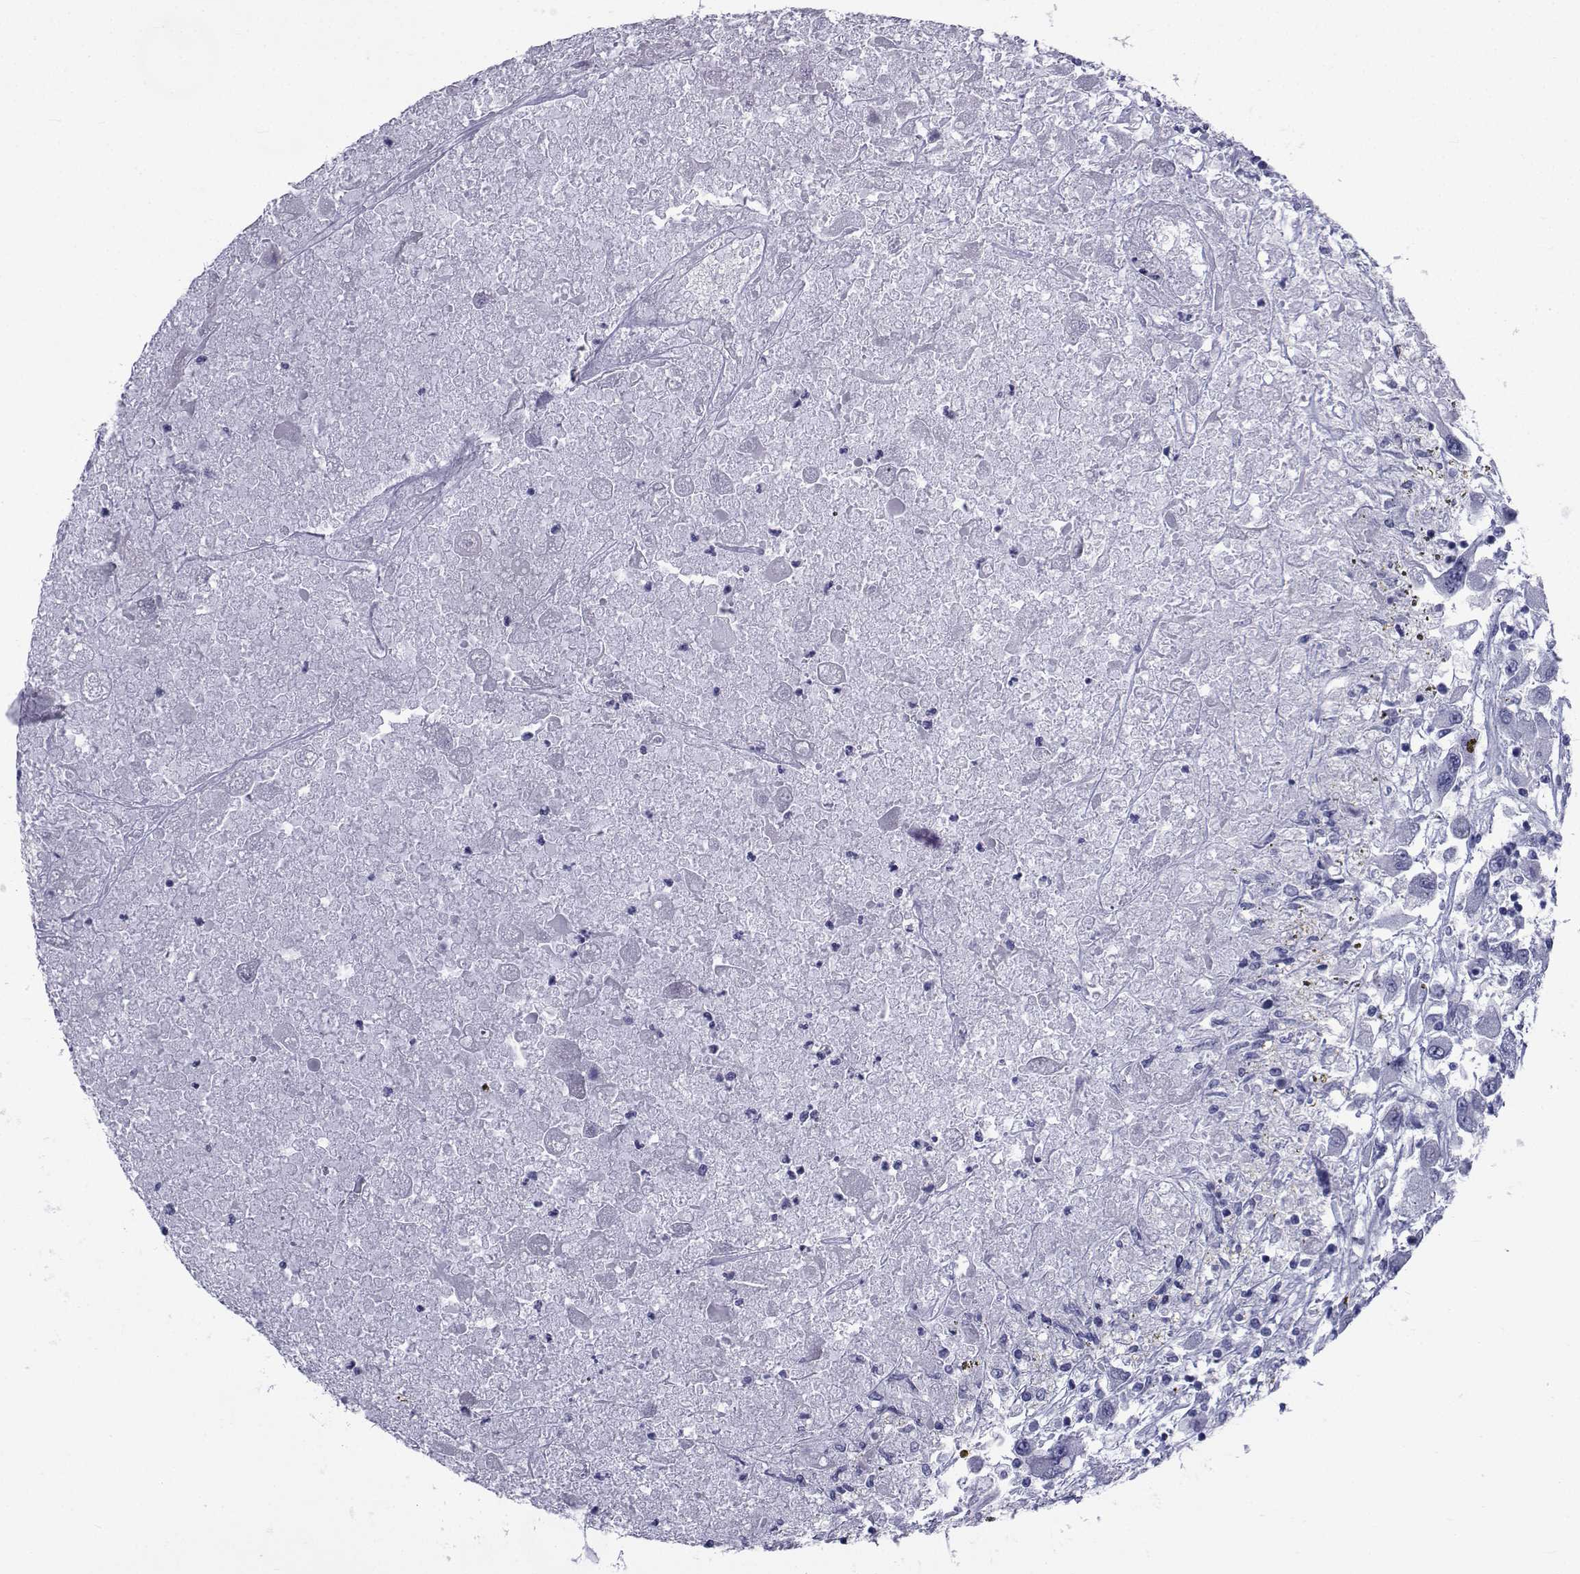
{"staining": {"intensity": "negative", "quantity": "none", "location": "none"}, "tissue": "renal cancer", "cell_type": "Tumor cells", "image_type": "cancer", "snomed": [{"axis": "morphology", "description": "Adenocarcinoma, NOS"}, {"axis": "topography", "description": "Kidney"}], "caption": "Tumor cells are negative for brown protein staining in renal cancer.", "gene": "SPANXD", "patient": {"sex": "female", "age": 67}}